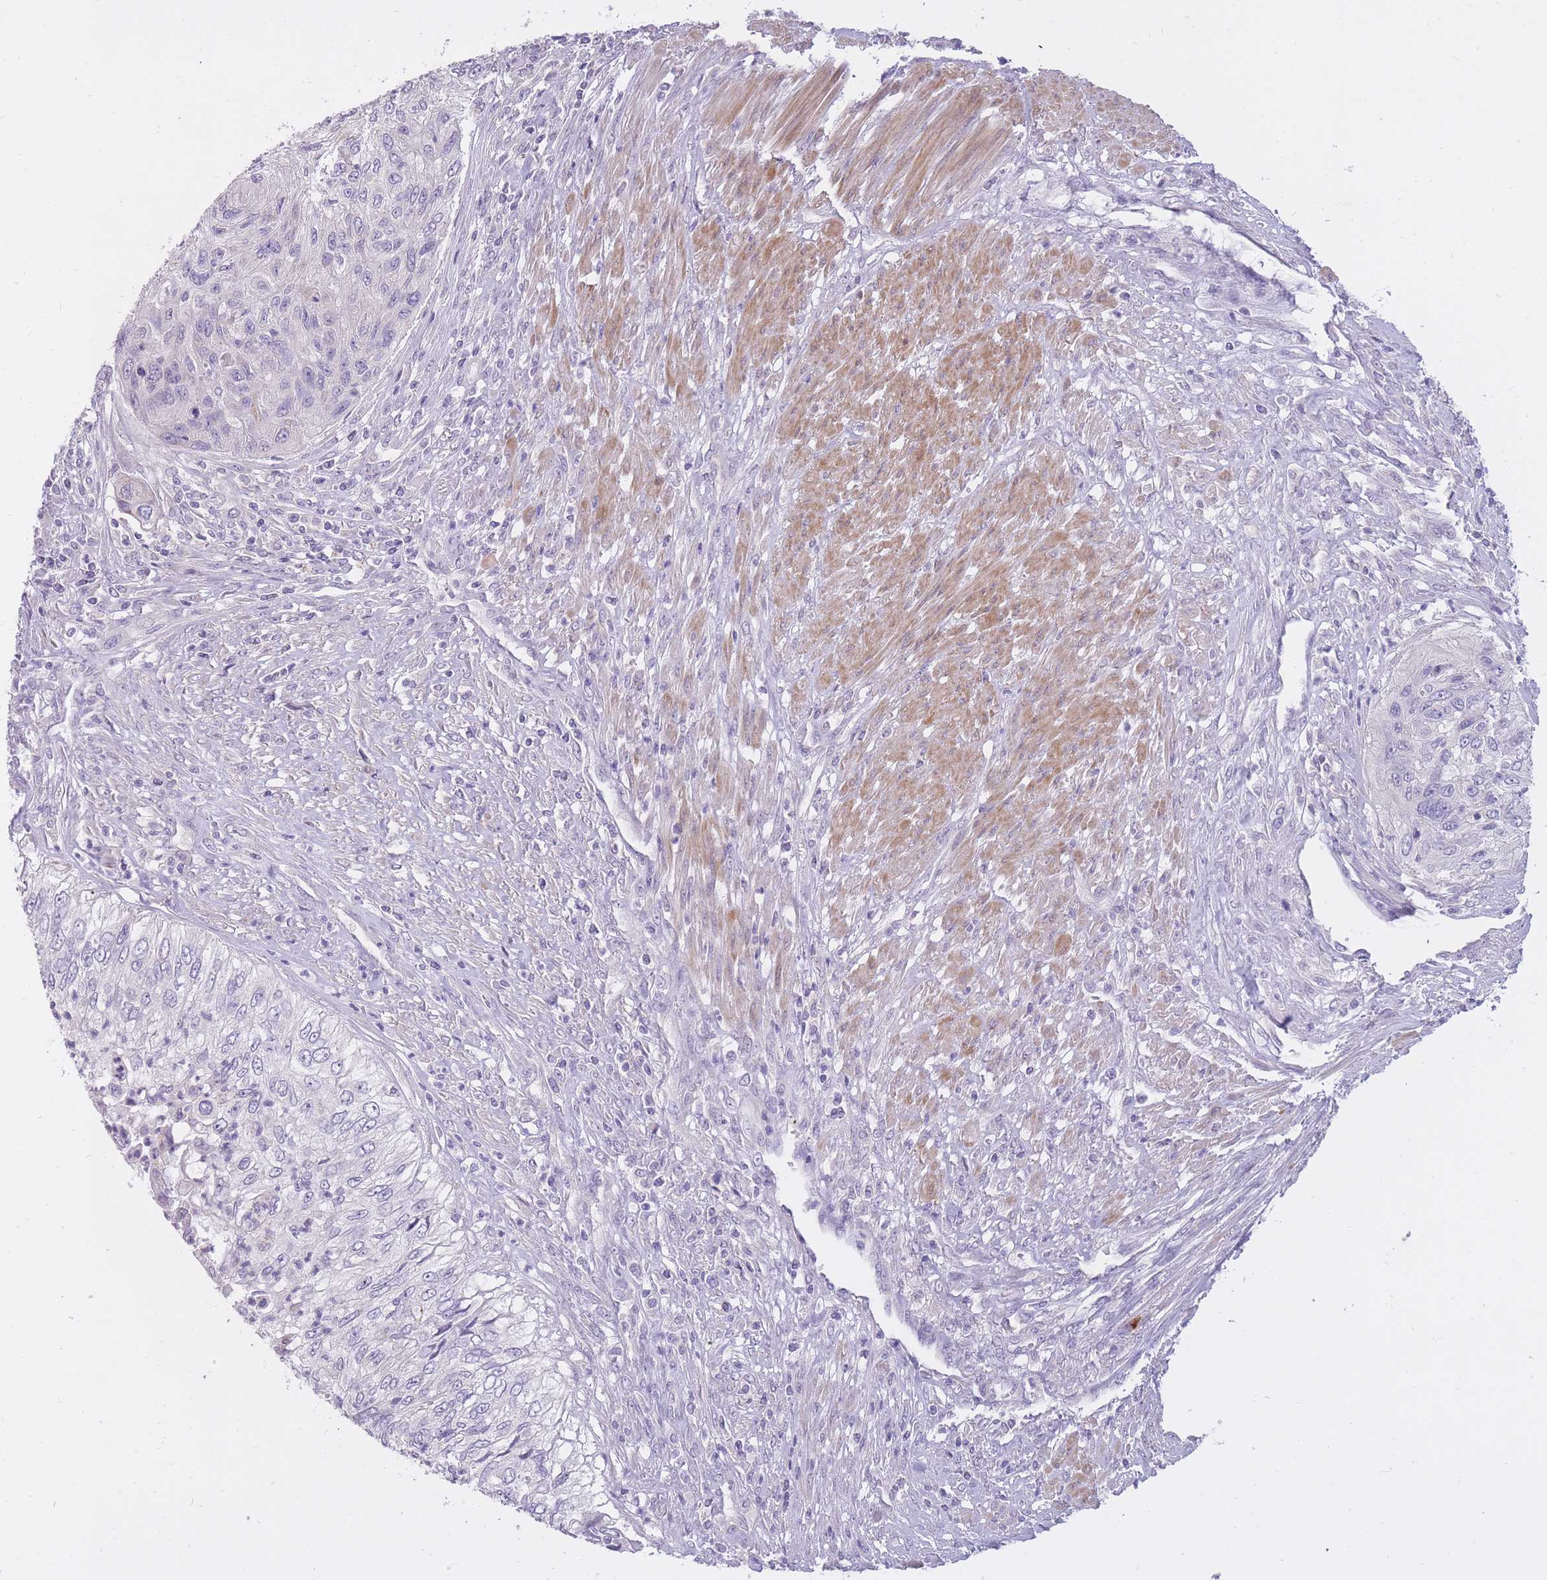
{"staining": {"intensity": "negative", "quantity": "none", "location": "none"}, "tissue": "urothelial cancer", "cell_type": "Tumor cells", "image_type": "cancer", "snomed": [{"axis": "morphology", "description": "Urothelial carcinoma, High grade"}, {"axis": "topography", "description": "Urinary bladder"}], "caption": "Tumor cells show no significant staining in high-grade urothelial carcinoma.", "gene": "RNF170", "patient": {"sex": "female", "age": 60}}